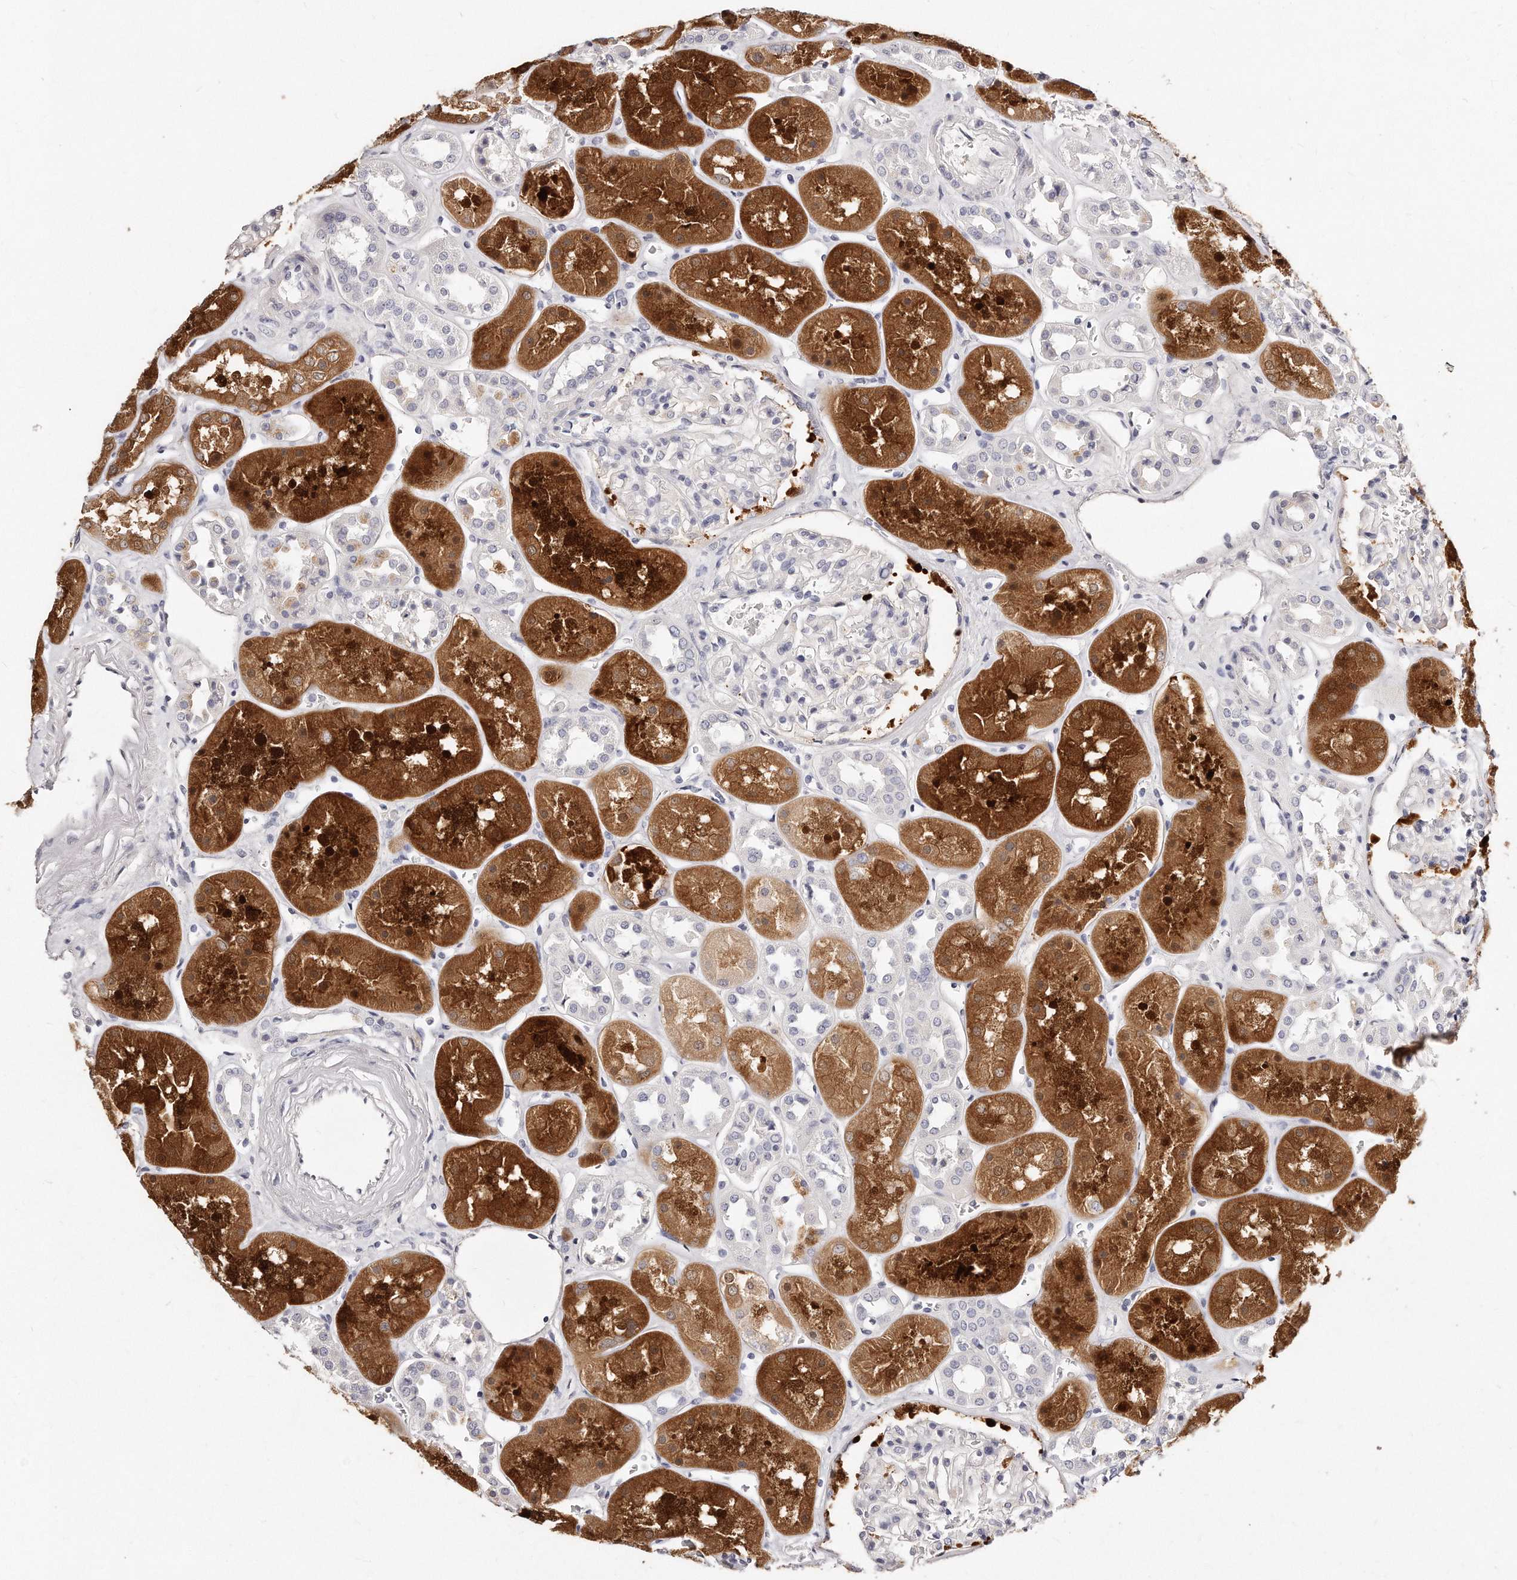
{"staining": {"intensity": "negative", "quantity": "none", "location": "none"}, "tissue": "kidney", "cell_type": "Cells in glomeruli", "image_type": "normal", "snomed": [{"axis": "morphology", "description": "Normal tissue, NOS"}, {"axis": "topography", "description": "Kidney"}], "caption": "Cells in glomeruli show no significant positivity in normal kidney. (DAB (3,3'-diaminobenzidine) immunohistochemistry (IHC) with hematoxylin counter stain).", "gene": "GDA", "patient": {"sex": "male", "age": 70}}